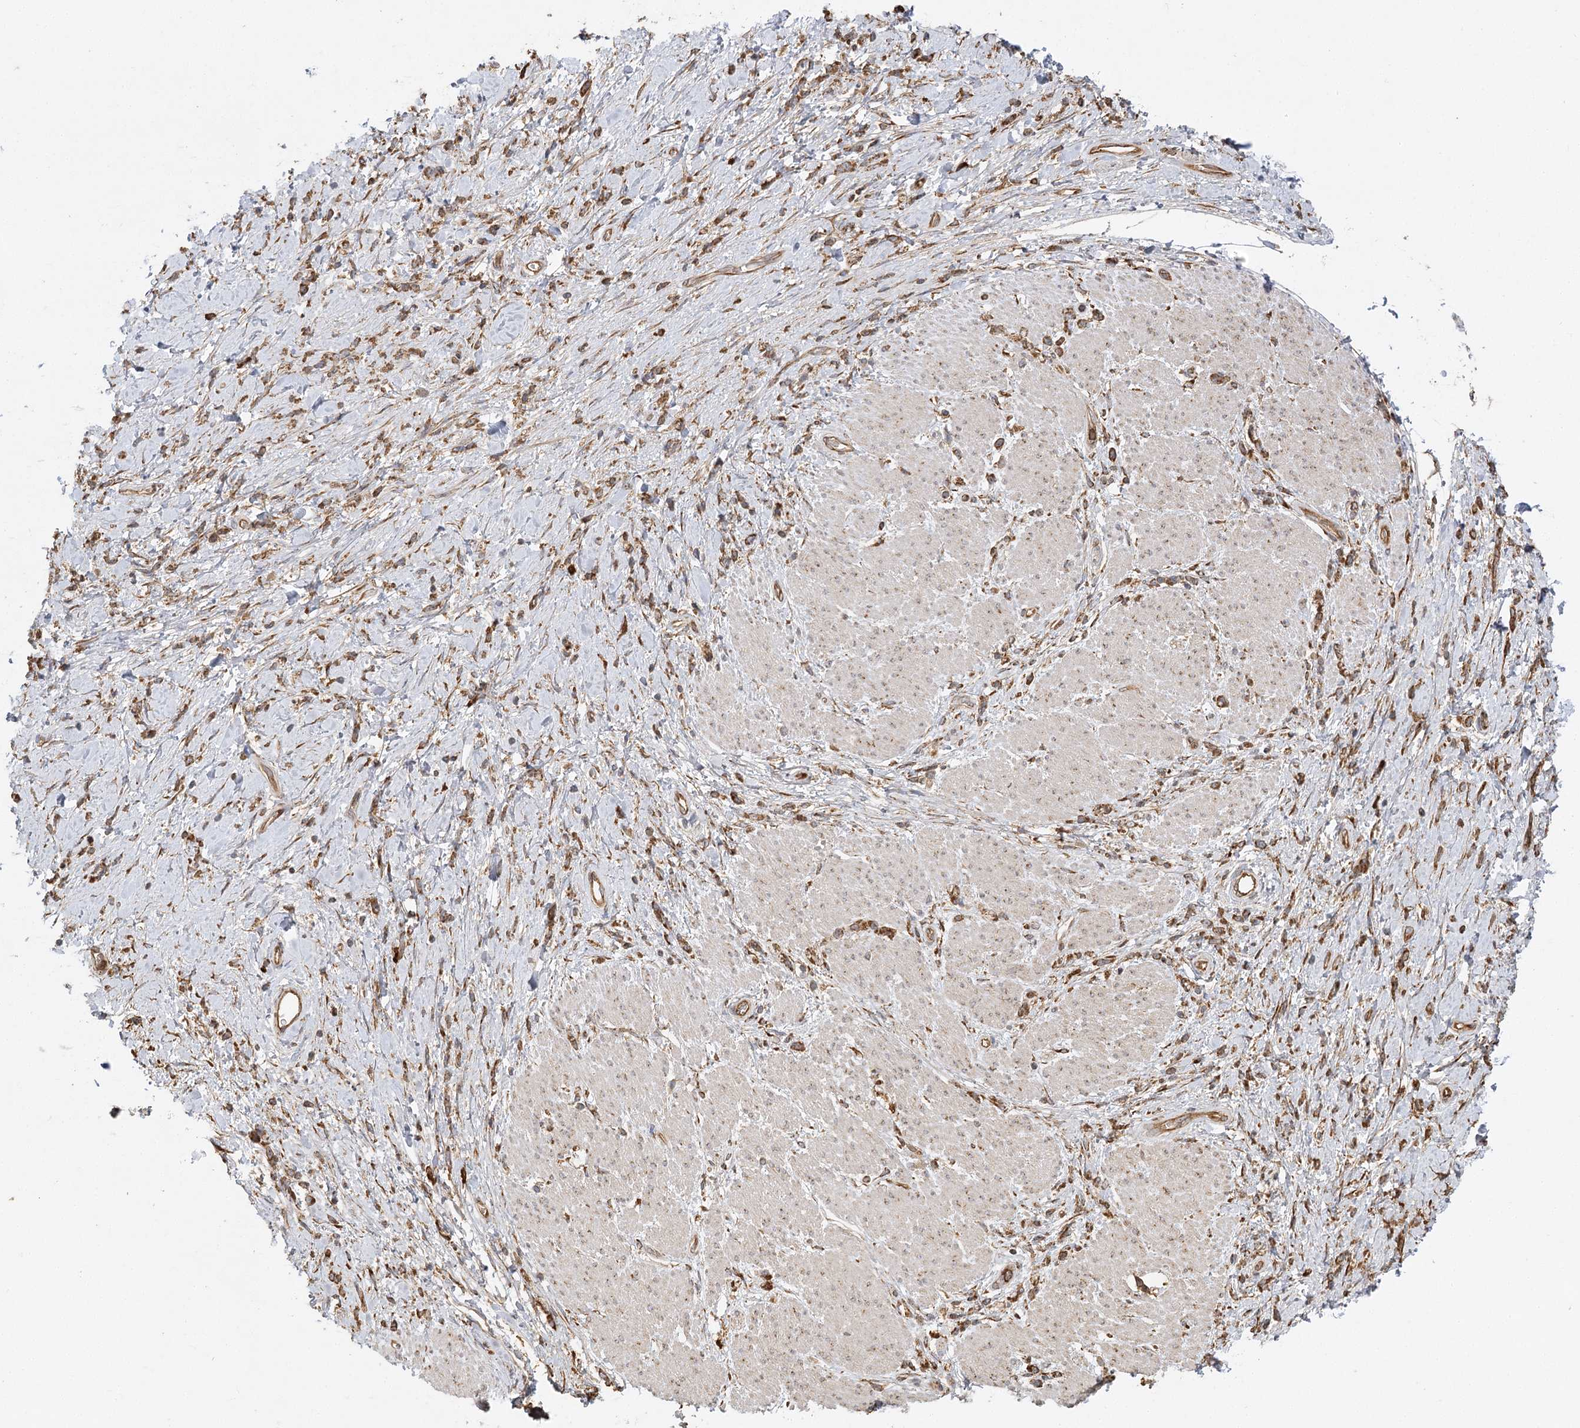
{"staining": {"intensity": "moderate", "quantity": ">75%", "location": "cytoplasmic/membranous"}, "tissue": "stomach cancer", "cell_type": "Tumor cells", "image_type": "cancer", "snomed": [{"axis": "morphology", "description": "Adenocarcinoma, NOS"}, {"axis": "topography", "description": "Stomach"}], "caption": "Immunohistochemical staining of human stomach adenocarcinoma exhibits medium levels of moderate cytoplasmic/membranous protein positivity in about >75% of tumor cells.", "gene": "ACAP2", "patient": {"sex": "female", "age": 60}}